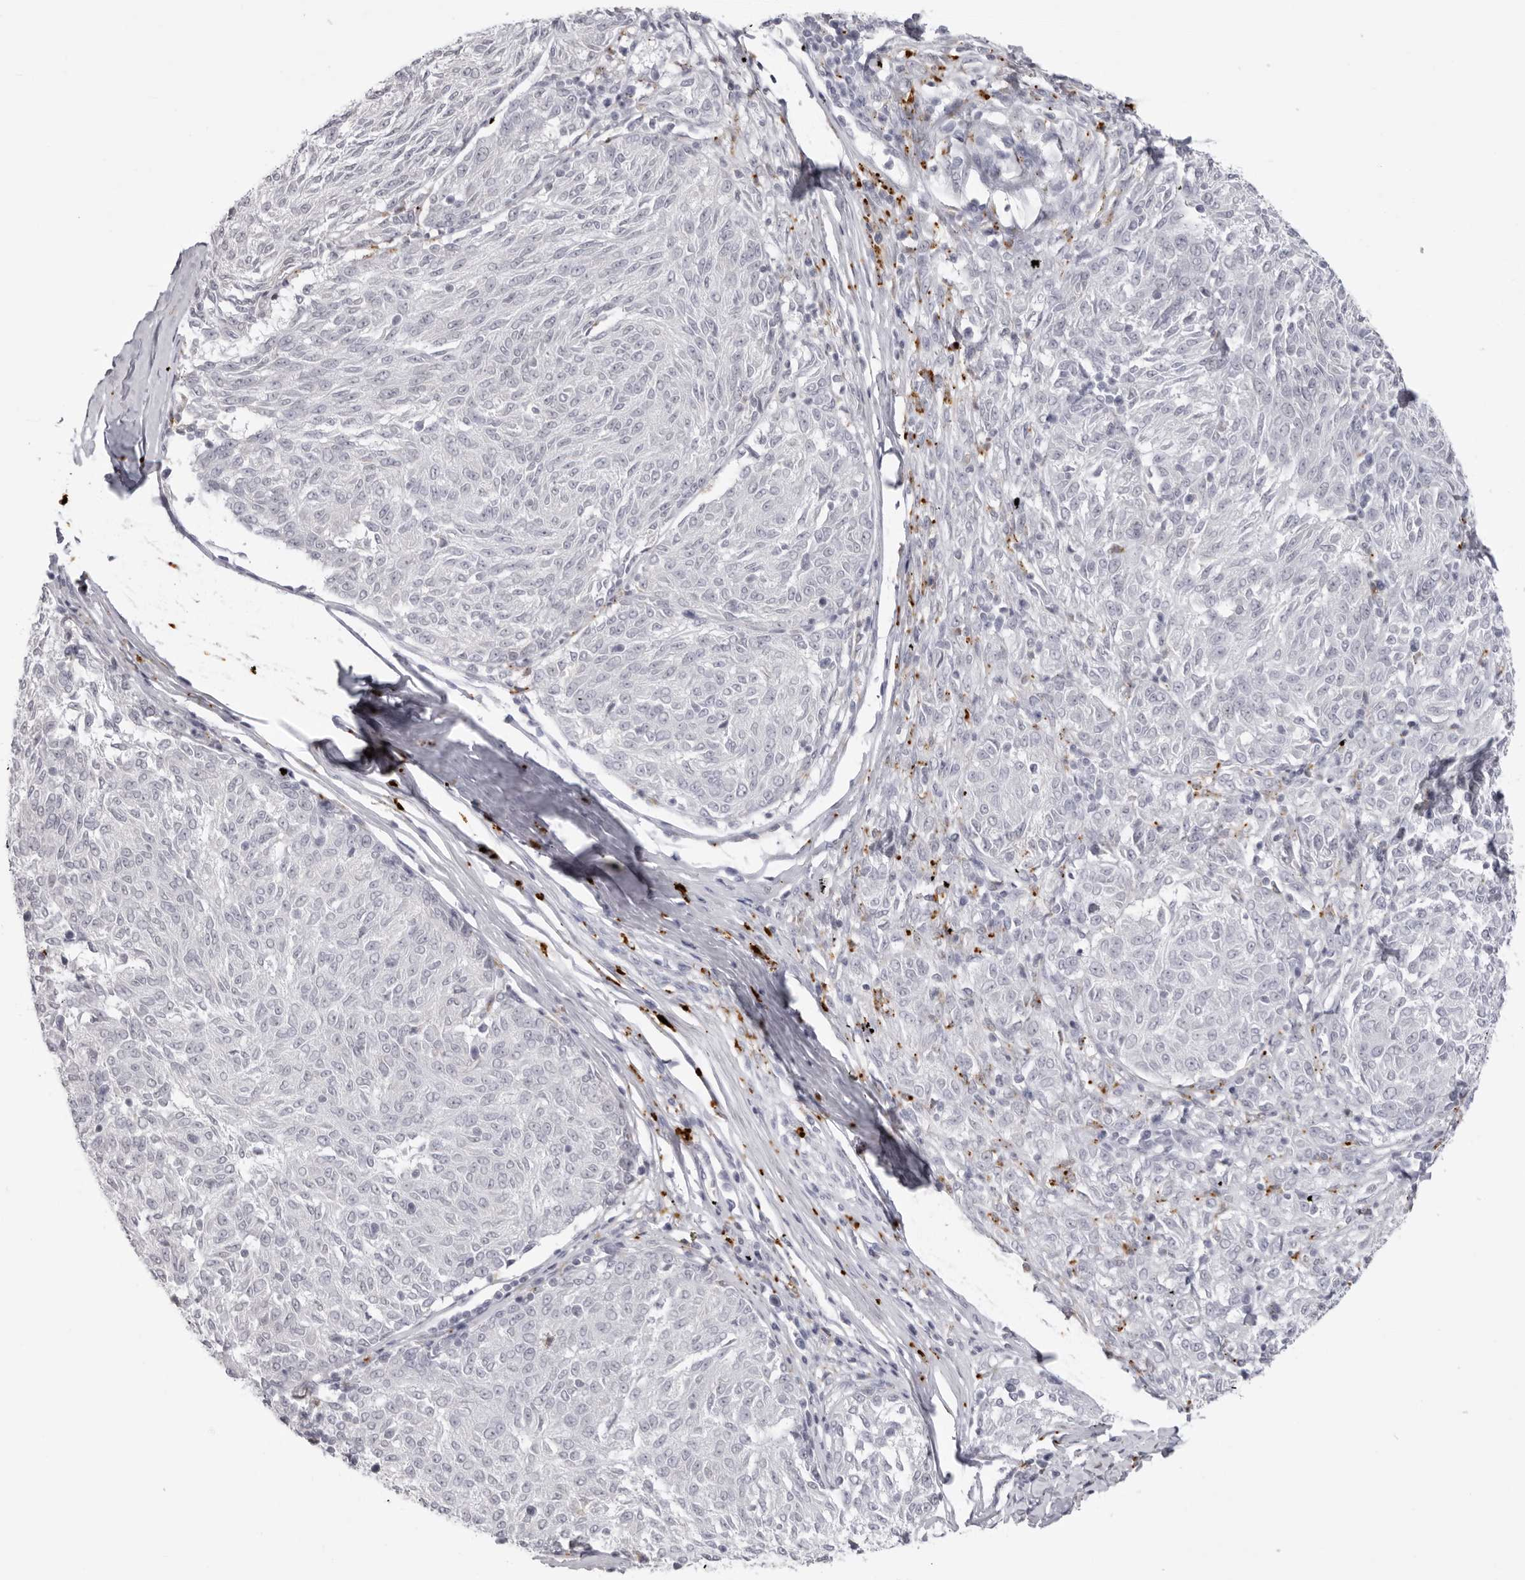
{"staining": {"intensity": "negative", "quantity": "none", "location": "none"}, "tissue": "melanoma", "cell_type": "Tumor cells", "image_type": "cancer", "snomed": [{"axis": "morphology", "description": "Malignant melanoma, NOS"}, {"axis": "topography", "description": "Skin"}], "caption": "Tumor cells show no significant protein expression in melanoma. (IHC, brightfield microscopy, high magnification).", "gene": "IL25", "patient": {"sex": "female", "age": 72}}